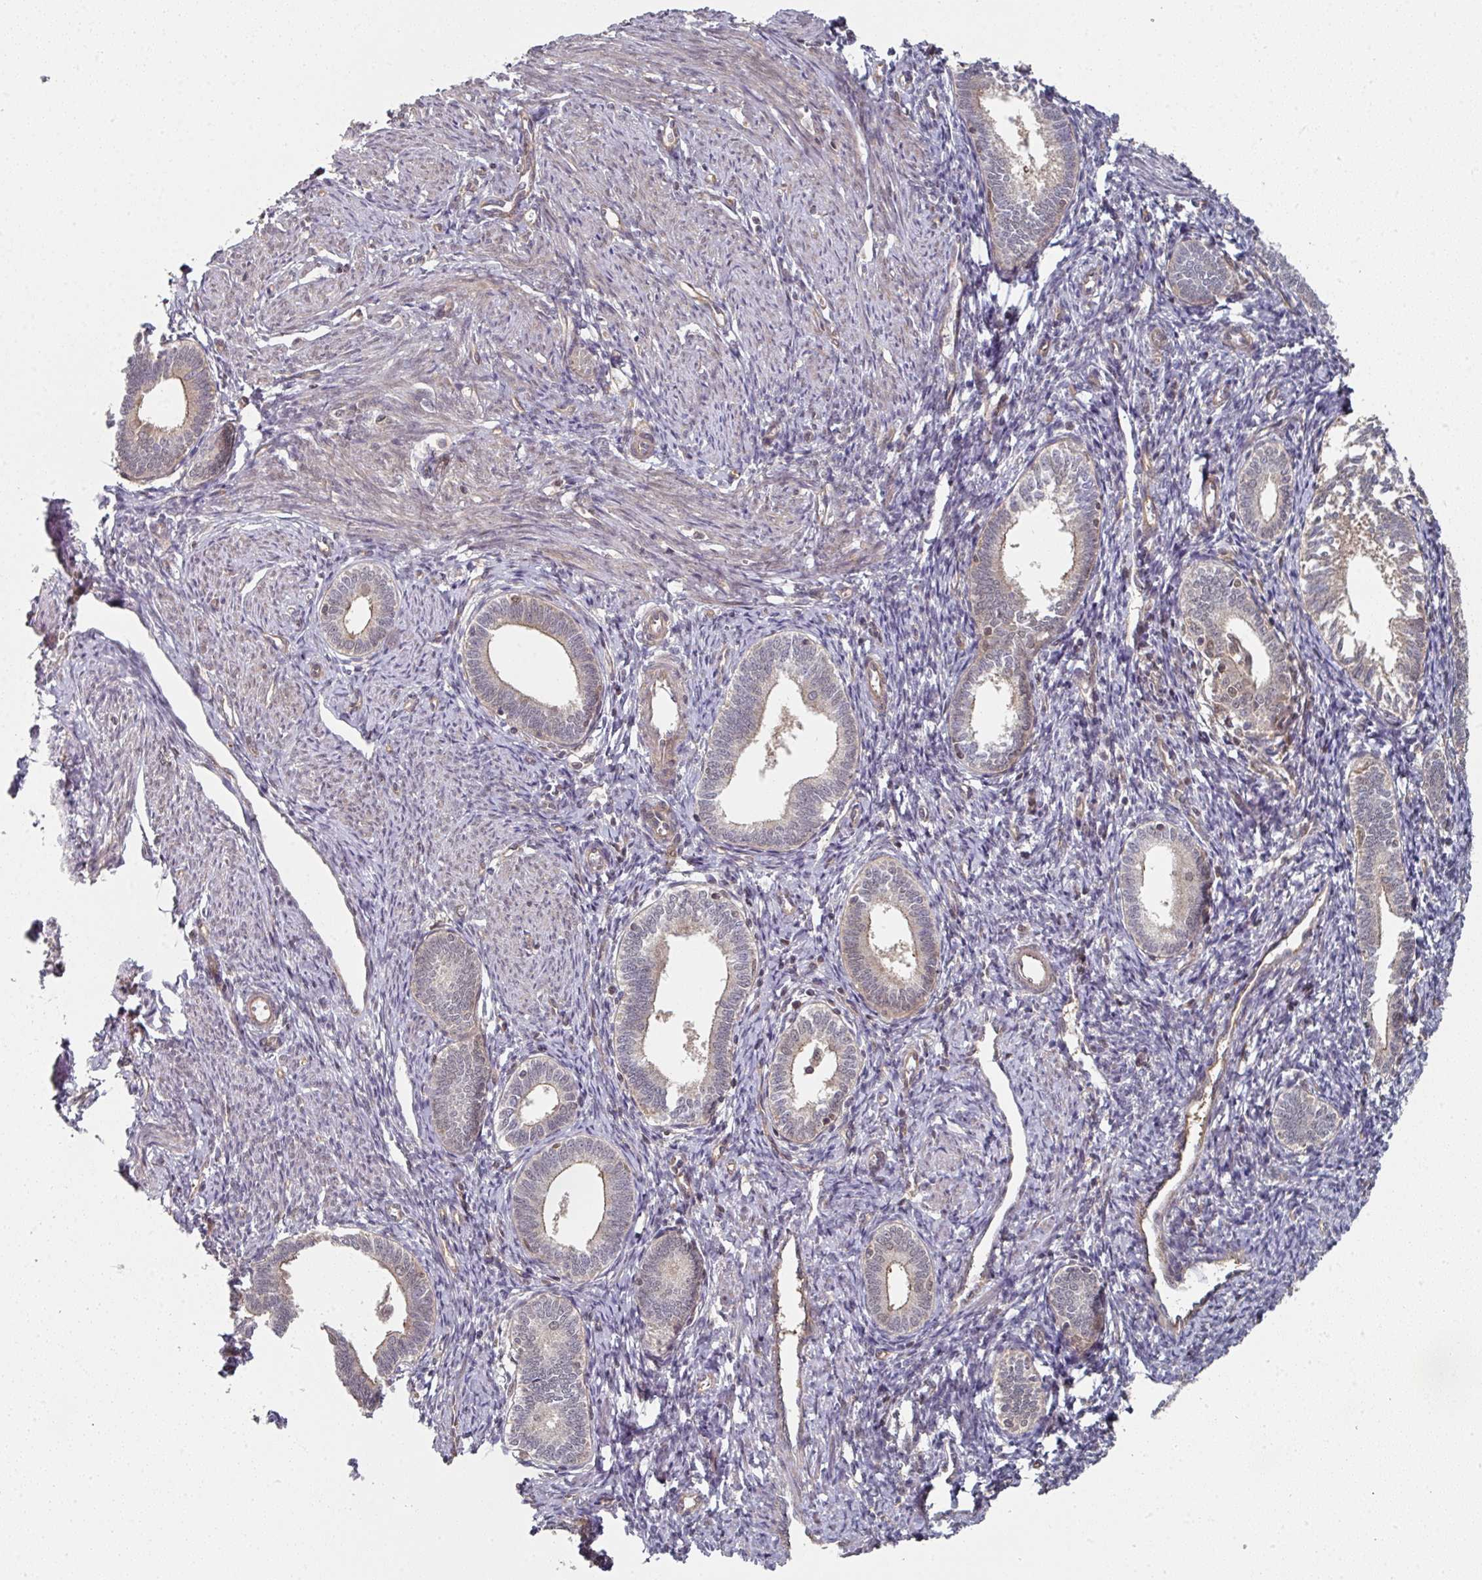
{"staining": {"intensity": "negative", "quantity": "none", "location": "none"}, "tissue": "endometrium", "cell_type": "Cells in endometrial stroma", "image_type": "normal", "snomed": [{"axis": "morphology", "description": "Normal tissue, NOS"}, {"axis": "topography", "description": "Endometrium"}], "caption": "Histopathology image shows no protein staining in cells in endometrial stroma of benign endometrium. (Brightfield microscopy of DAB (3,3'-diaminobenzidine) IHC at high magnification).", "gene": "PSME3IP1", "patient": {"sex": "female", "age": 41}}